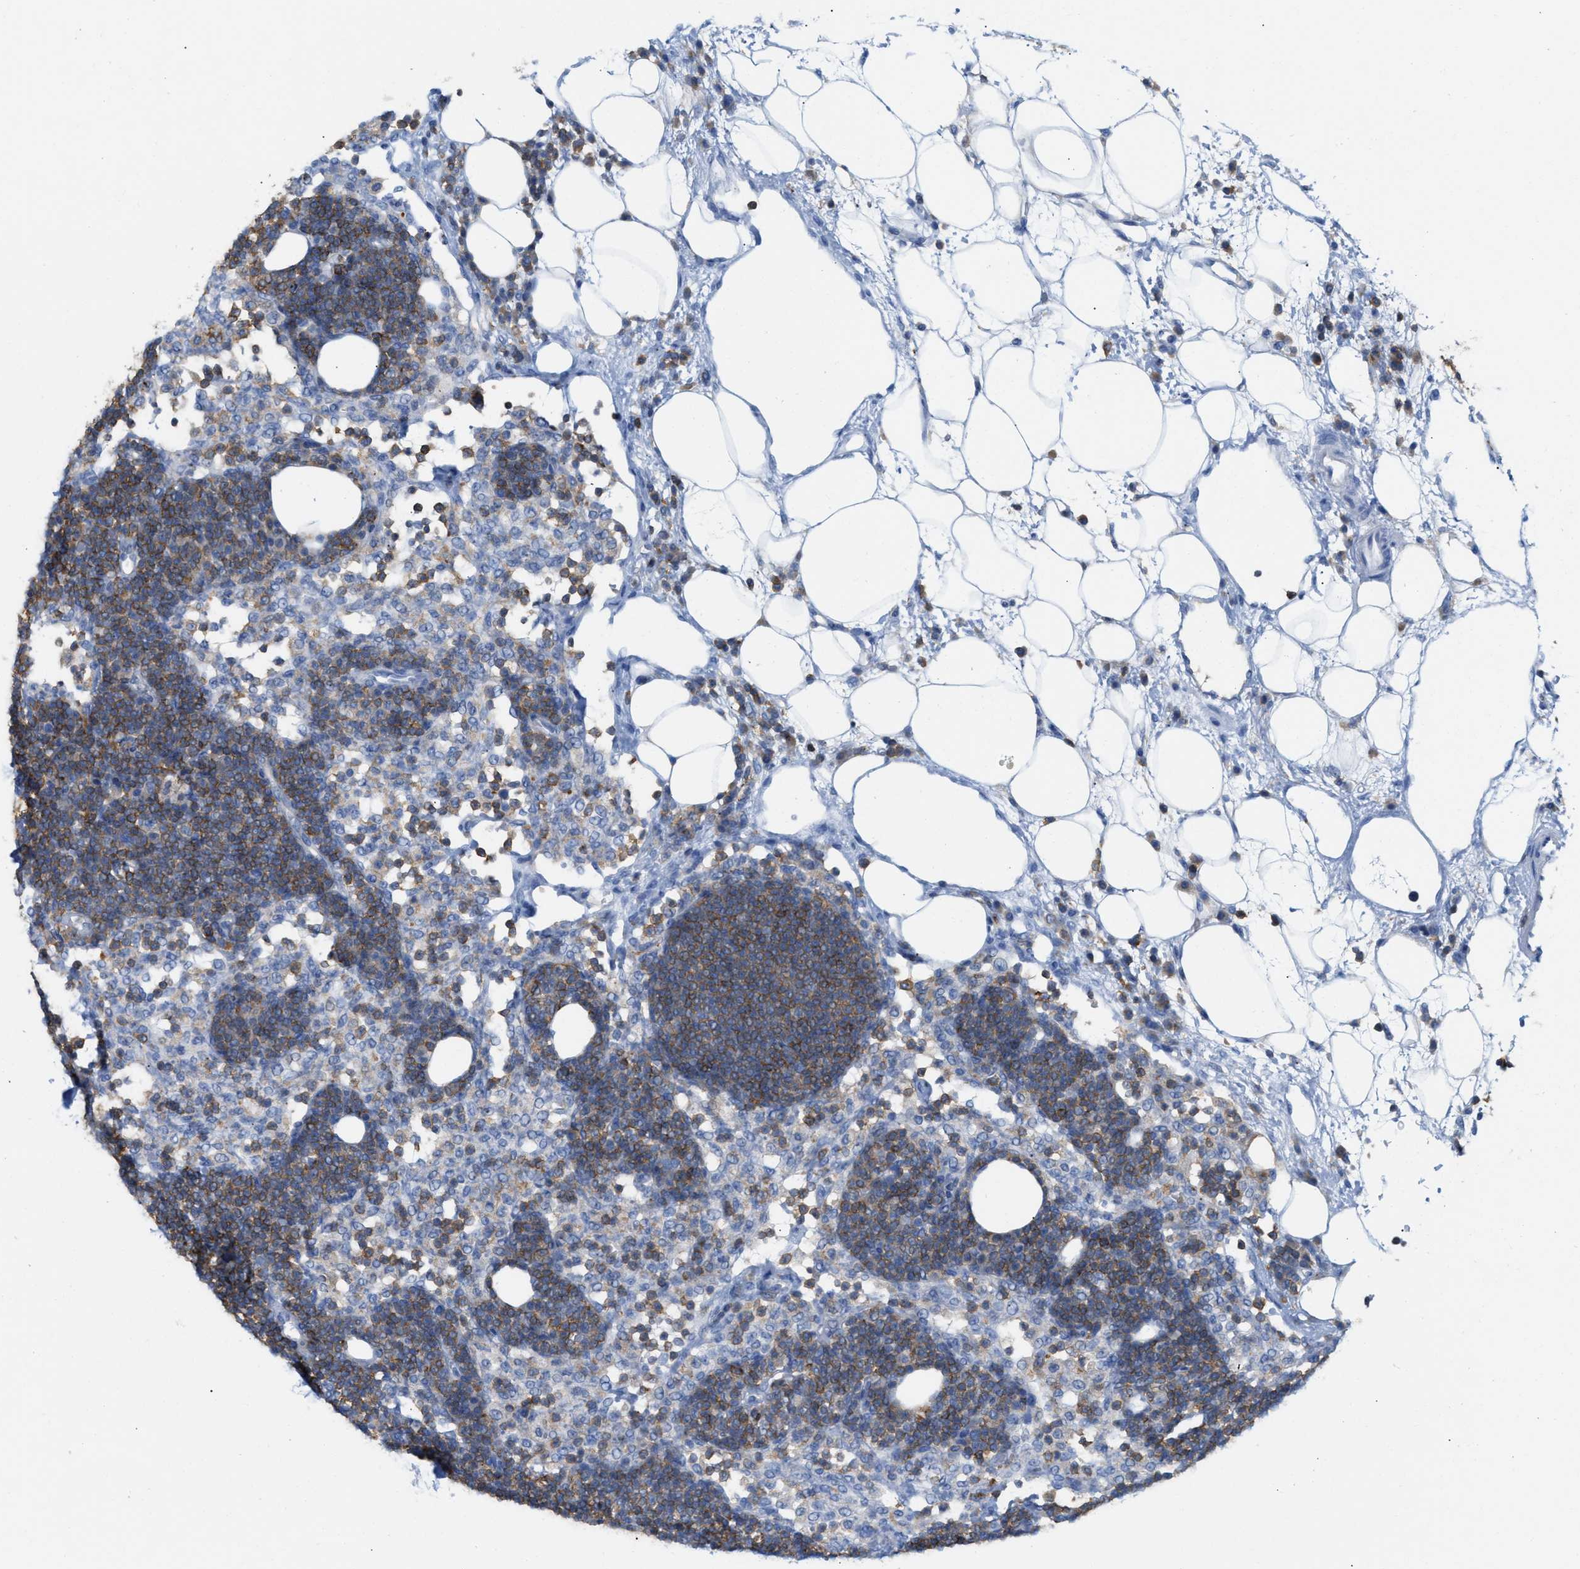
{"staining": {"intensity": "moderate", "quantity": "<25%", "location": "cytoplasmic/membranous"}, "tissue": "lymph node", "cell_type": "Germinal center cells", "image_type": "normal", "snomed": [{"axis": "morphology", "description": "Normal tissue, NOS"}, {"axis": "morphology", "description": "Carcinoid, malignant, NOS"}, {"axis": "topography", "description": "Lymph node"}], "caption": "High-magnification brightfield microscopy of unremarkable lymph node stained with DAB (brown) and counterstained with hematoxylin (blue). germinal center cells exhibit moderate cytoplasmic/membranous positivity is seen in approximately<25% of cells.", "gene": "IL16", "patient": {"sex": "male", "age": 47}}